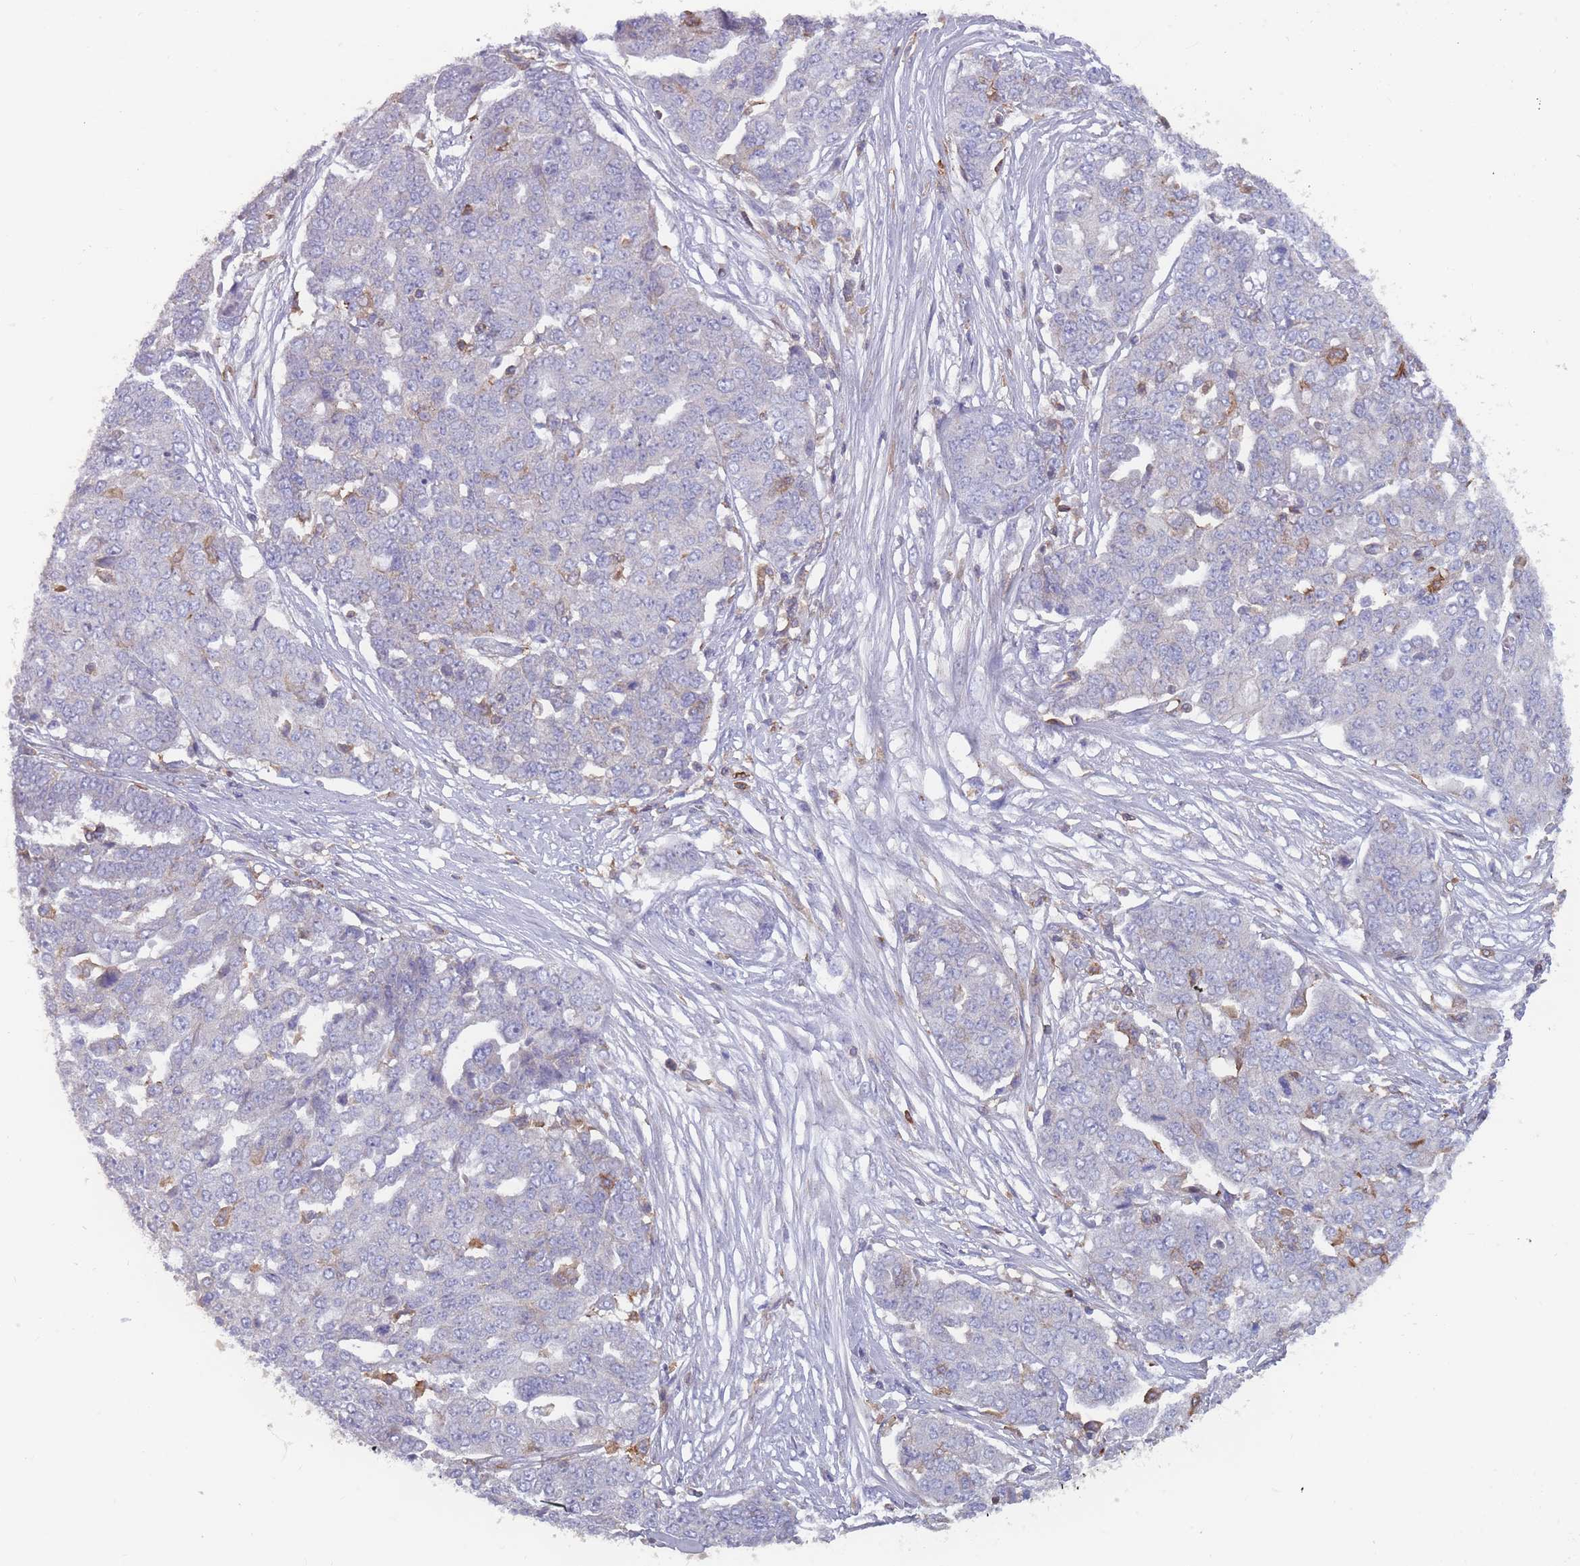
{"staining": {"intensity": "negative", "quantity": "none", "location": "none"}, "tissue": "ovarian cancer", "cell_type": "Tumor cells", "image_type": "cancer", "snomed": [{"axis": "morphology", "description": "Cystadenocarcinoma, serous, NOS"}, {"axis": "topography", "description": "Soft tissue"}, {"axis": "topography", "description": "Ovary"}], "caption": "Human ovarian serous cystadenocarcinoma stained for a protein using immunohistochemistry shows no expression in tumor cells.", "gene": "CD33", "patient": {"sex": "female", "age": 57}}